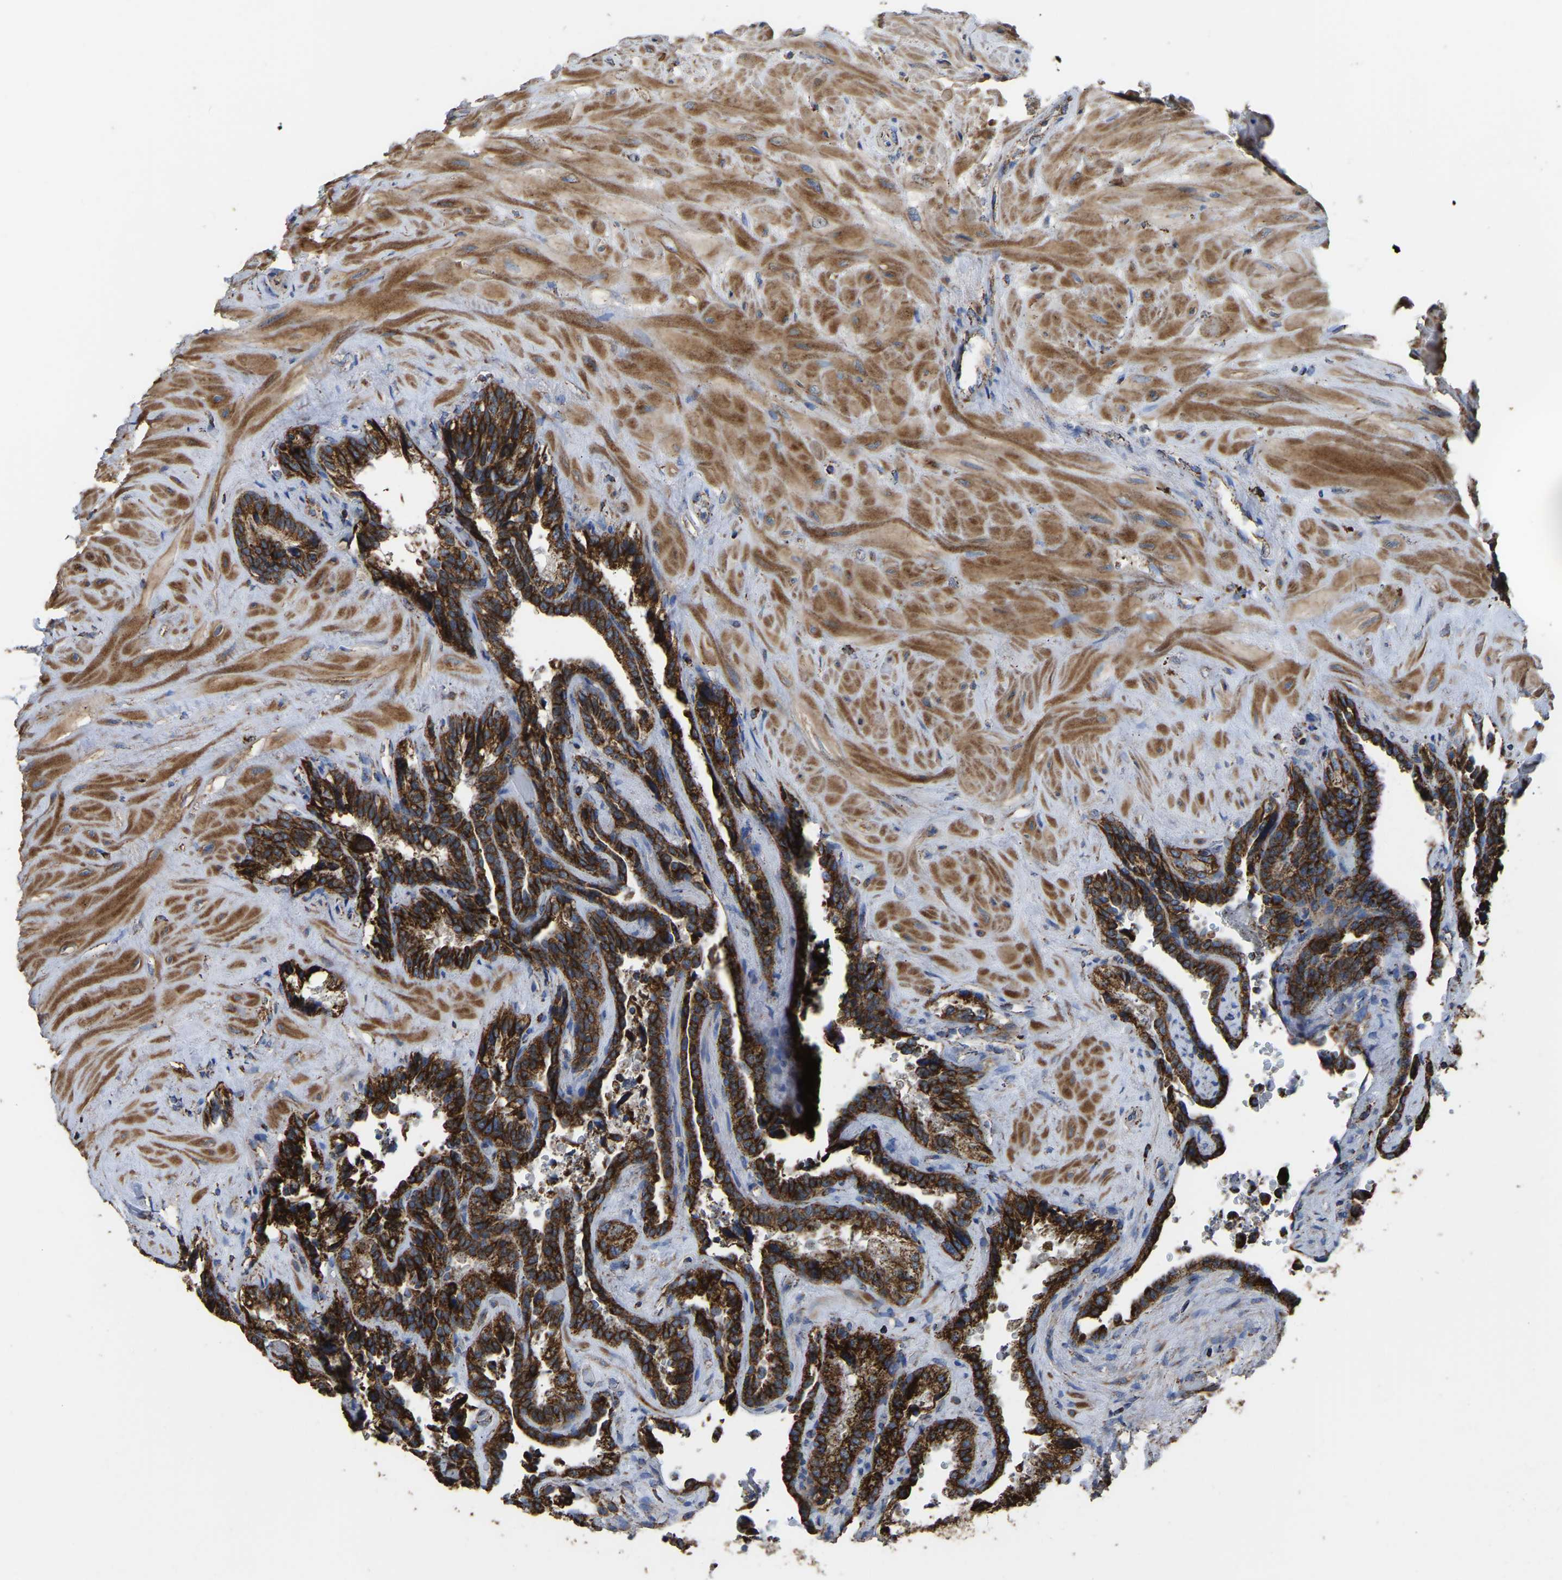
{"staining": {"intensity": "strong", "quantity": ">75%", "location": "cytoplasmic/membranous"}, "tissue": "seminal vesicle", "cell_type": "Glandular cells", "image_type": "normal", "snomed": [{"axis": "morphology", "description": "Normal tissue, NOS"}, {"axis": "topography", "description": "Seminal veicle"}], "caption": "Glandular cells display high levels of strong cytoplasmic/membranous positivity in about >75% of cells in benign human seminal vesicle.", "gene": "ETFA", "patient": {"sex": "male", "age": 68}}